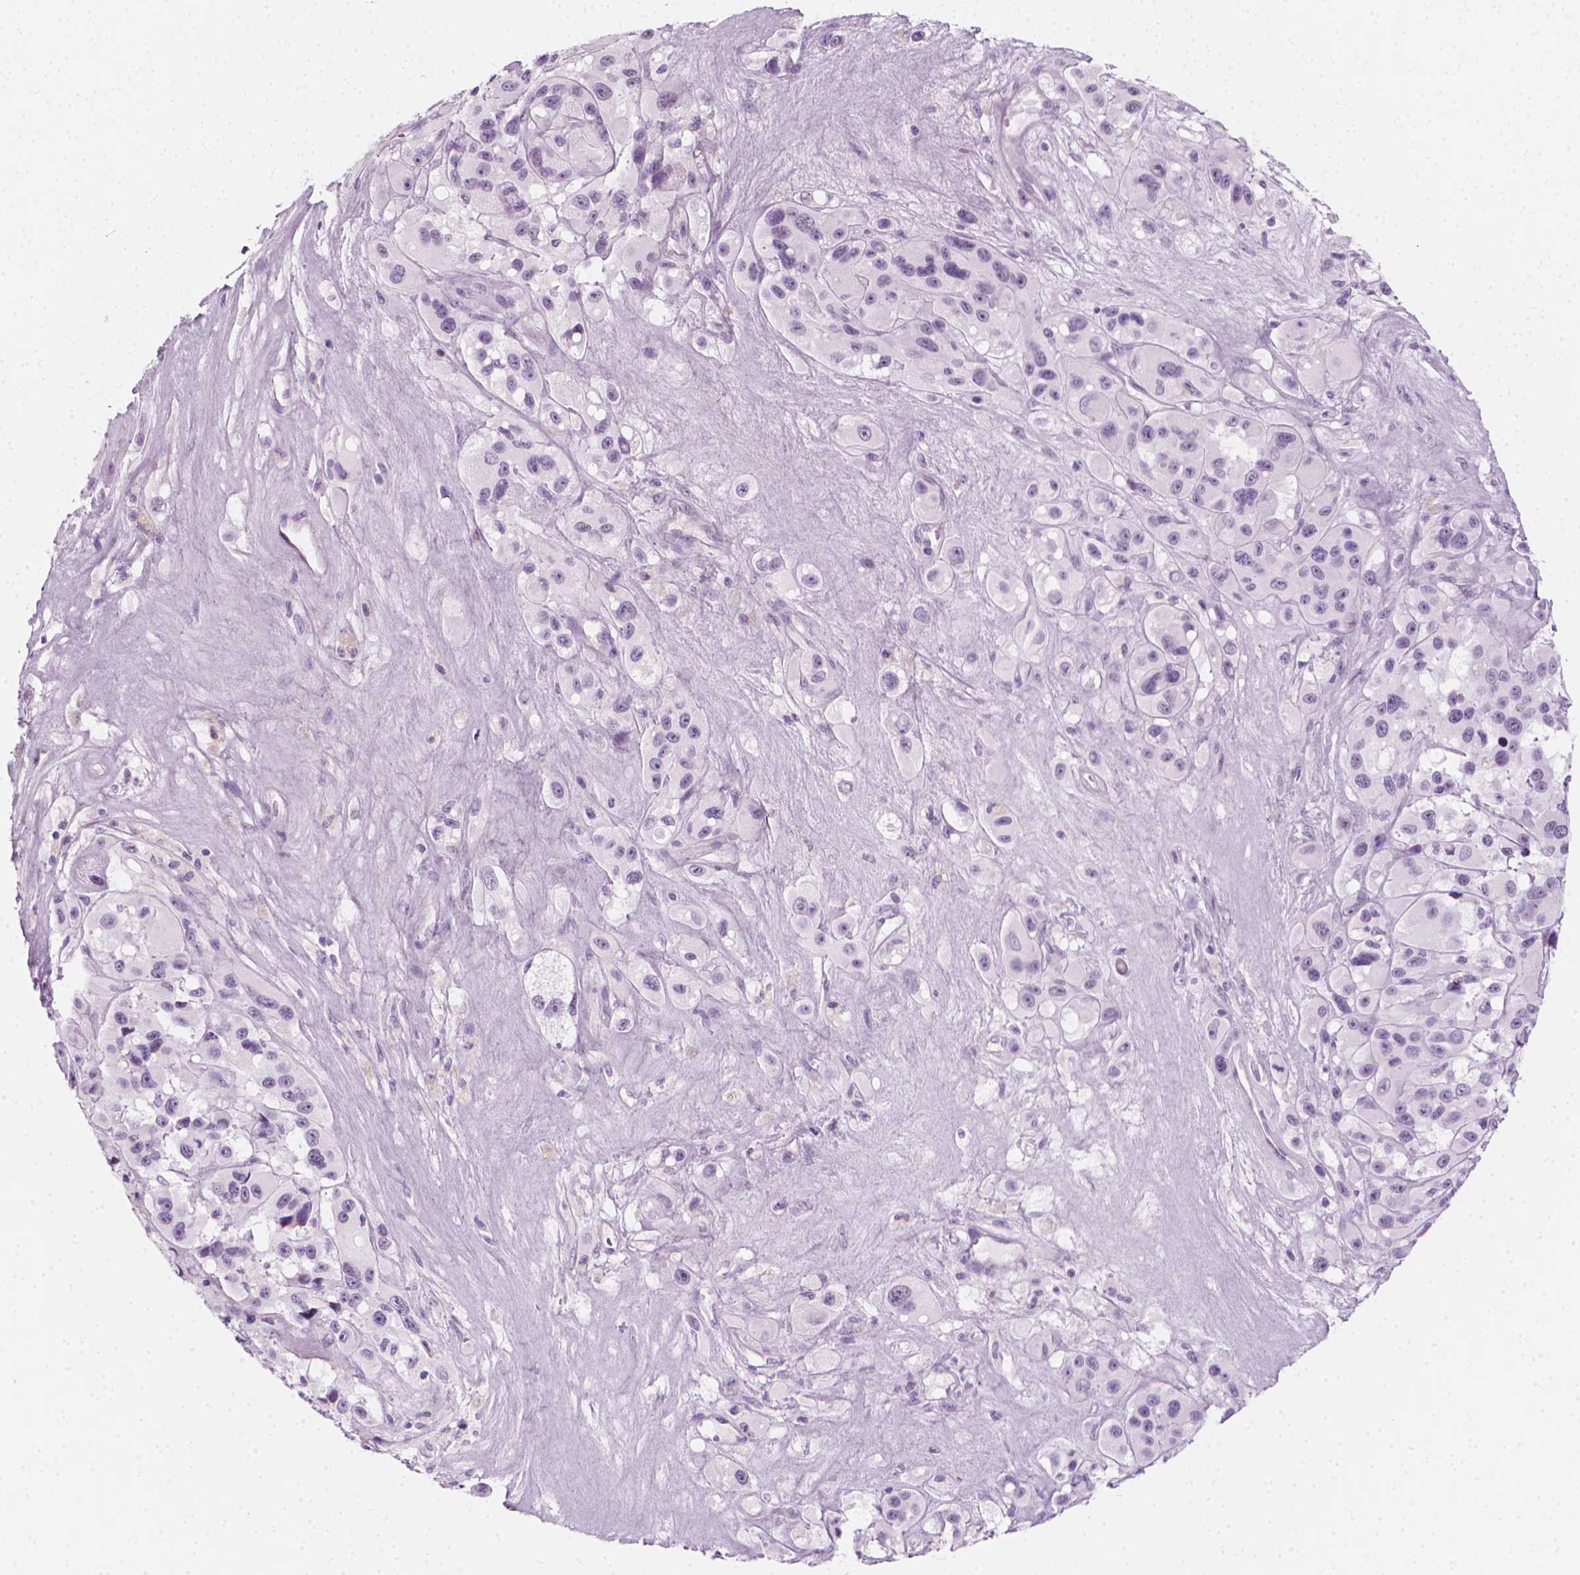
{"staining": {"intensity": "negative", "quantity": "none", "location": "none"}, "tissue": "melanoma", "cell_type": "Tumor cells", "image_type": "cancer", "snomed": [{"axis": "morphology", "description": "Malignant melanoma, Metastatic site"}, {"axis": "topography", "description": "Lymph node"}], "caption": "The immunohistochemistry (IHC) micrograph has no significant staining in tumor cells of melanoma tissue.", "gene": "SCG3", "patient": {"sex": "female", "age": 65}}